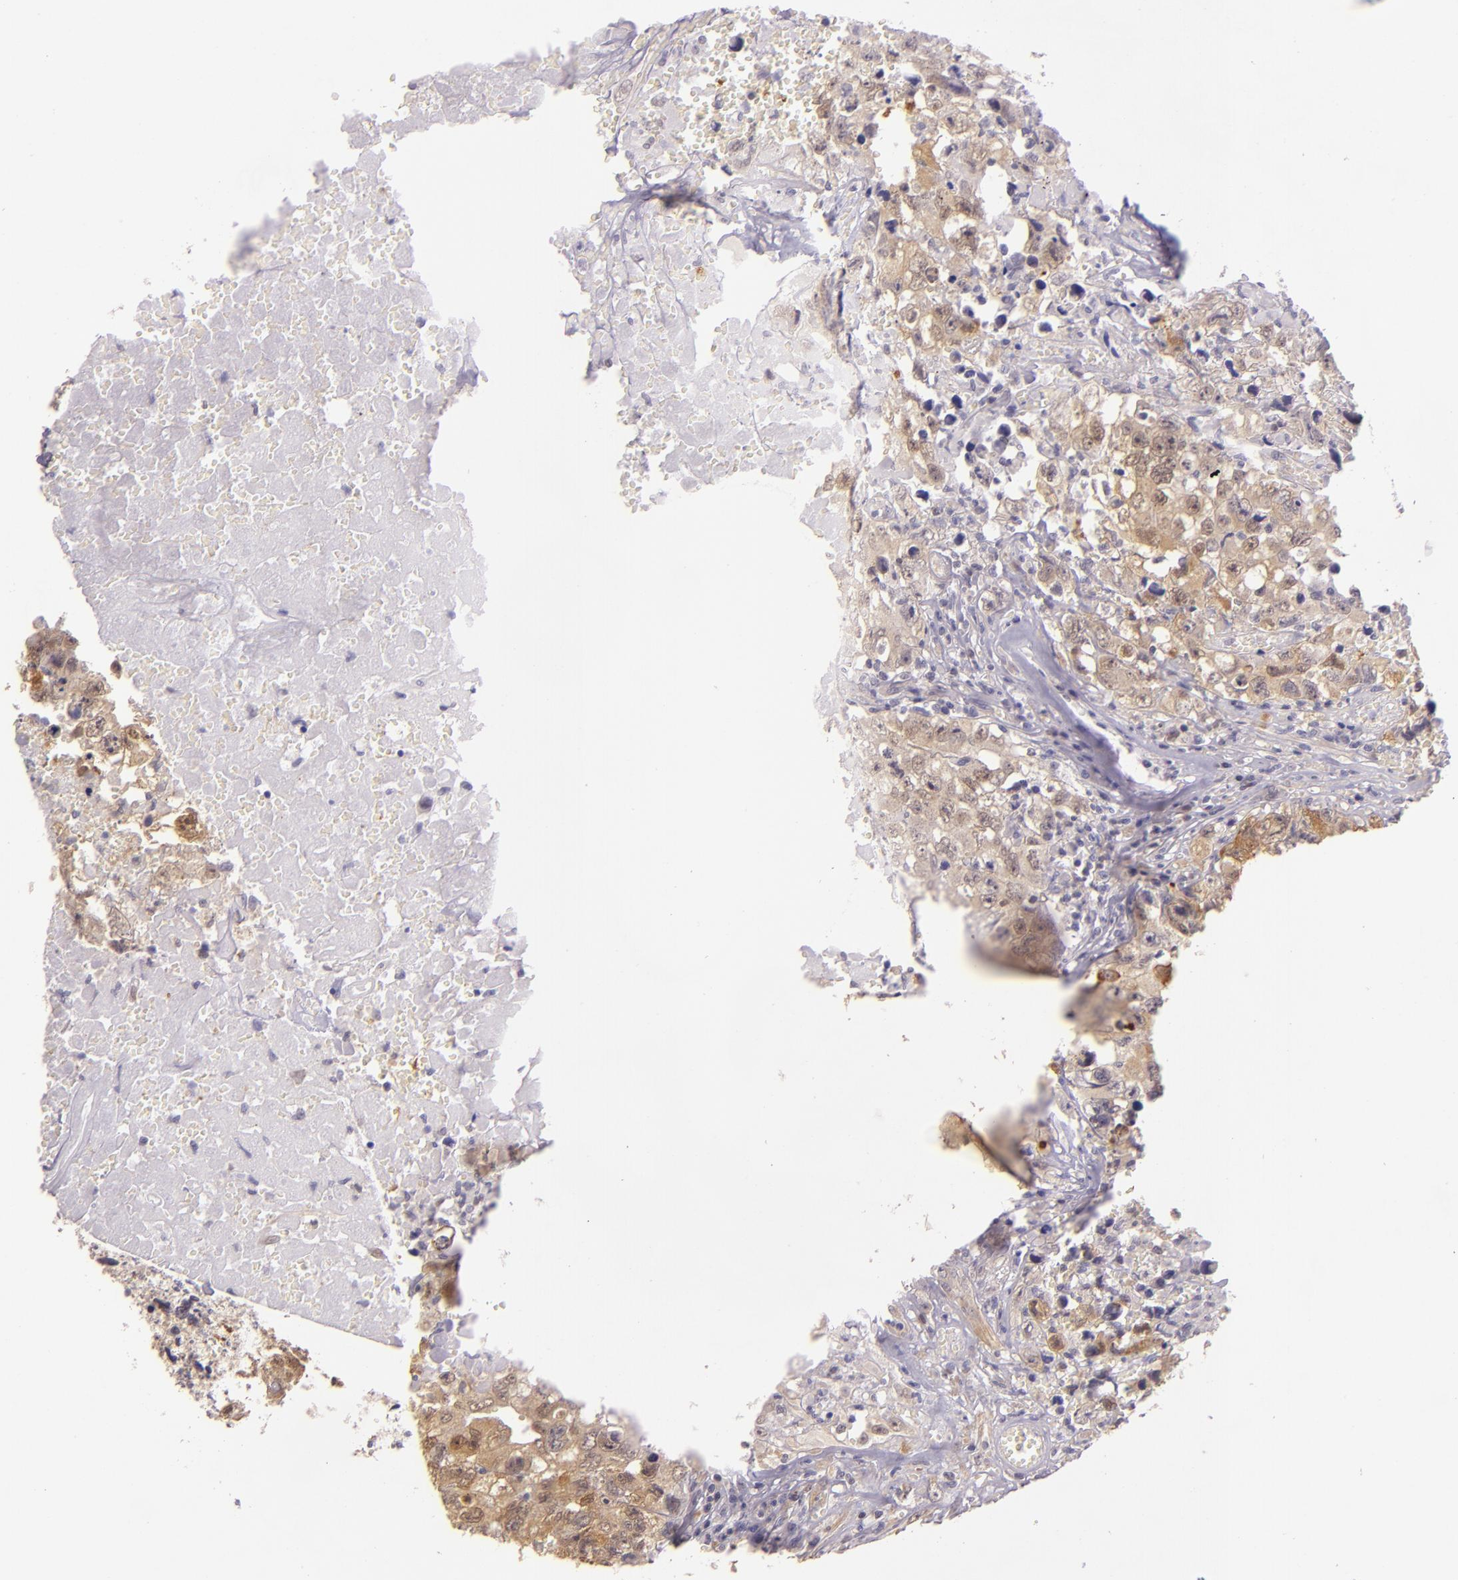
{"staining": {"intensity": "weak", "quantity": ">75%", "location": "cytoplasmic/membranous,nuclear"}, "tissue": "testis cancer", "cell_type": "Tumor cells", "image_type": "cancer", "snomed": [{"axis": "morphology", "description": "Carcinoma, Embryonal, NOS"}, {"axis": "topography", "description": "Testis"}], "caption": "Testis cancer stained for a protein (brown) displays weak cytoplasmic/membranous and nuclear positive positivity in about >75% of tumor cells.", "gene": "HSPA8", "patient": {"sex": "male", "age": 31}}